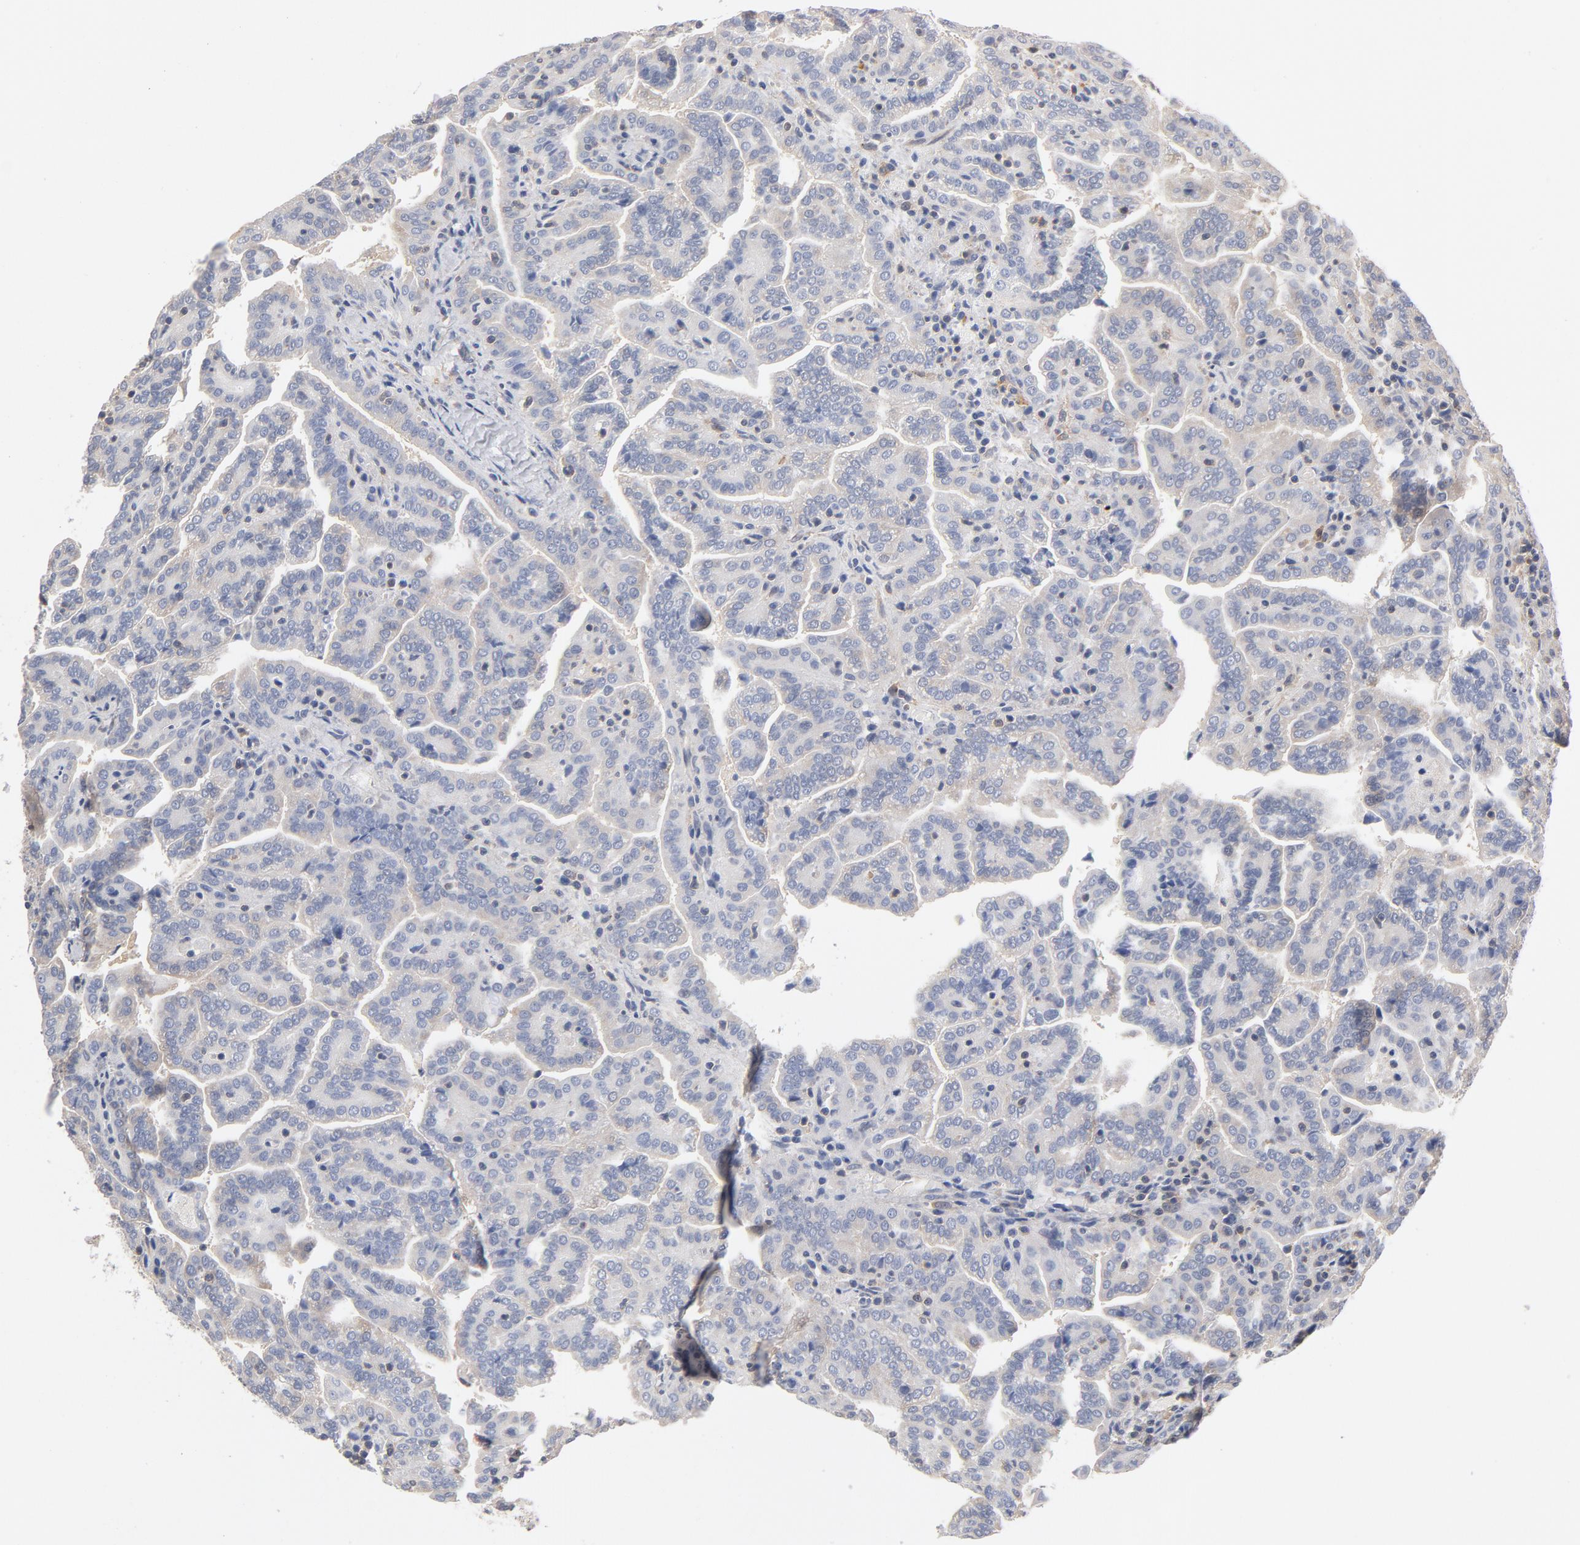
{"staining": {"intensity": "negative", "quantity": "none", "location": "none"}, "tissue": "renal cancer", "cell_type": "Tumor cells", "image_type": "cancer", "snomed": [{"axis": "morphology", "description": "Adenocarcinoma, NOS"}, {"axis": "topography", "description": "Kidney"}], "caption": "Human renal cancer (adenocarcinoma) stained for a protein using IHC displays no expression in tumor cells.", "gene": "ASMTL", "patient": {"sex": "male", "age": 61}}